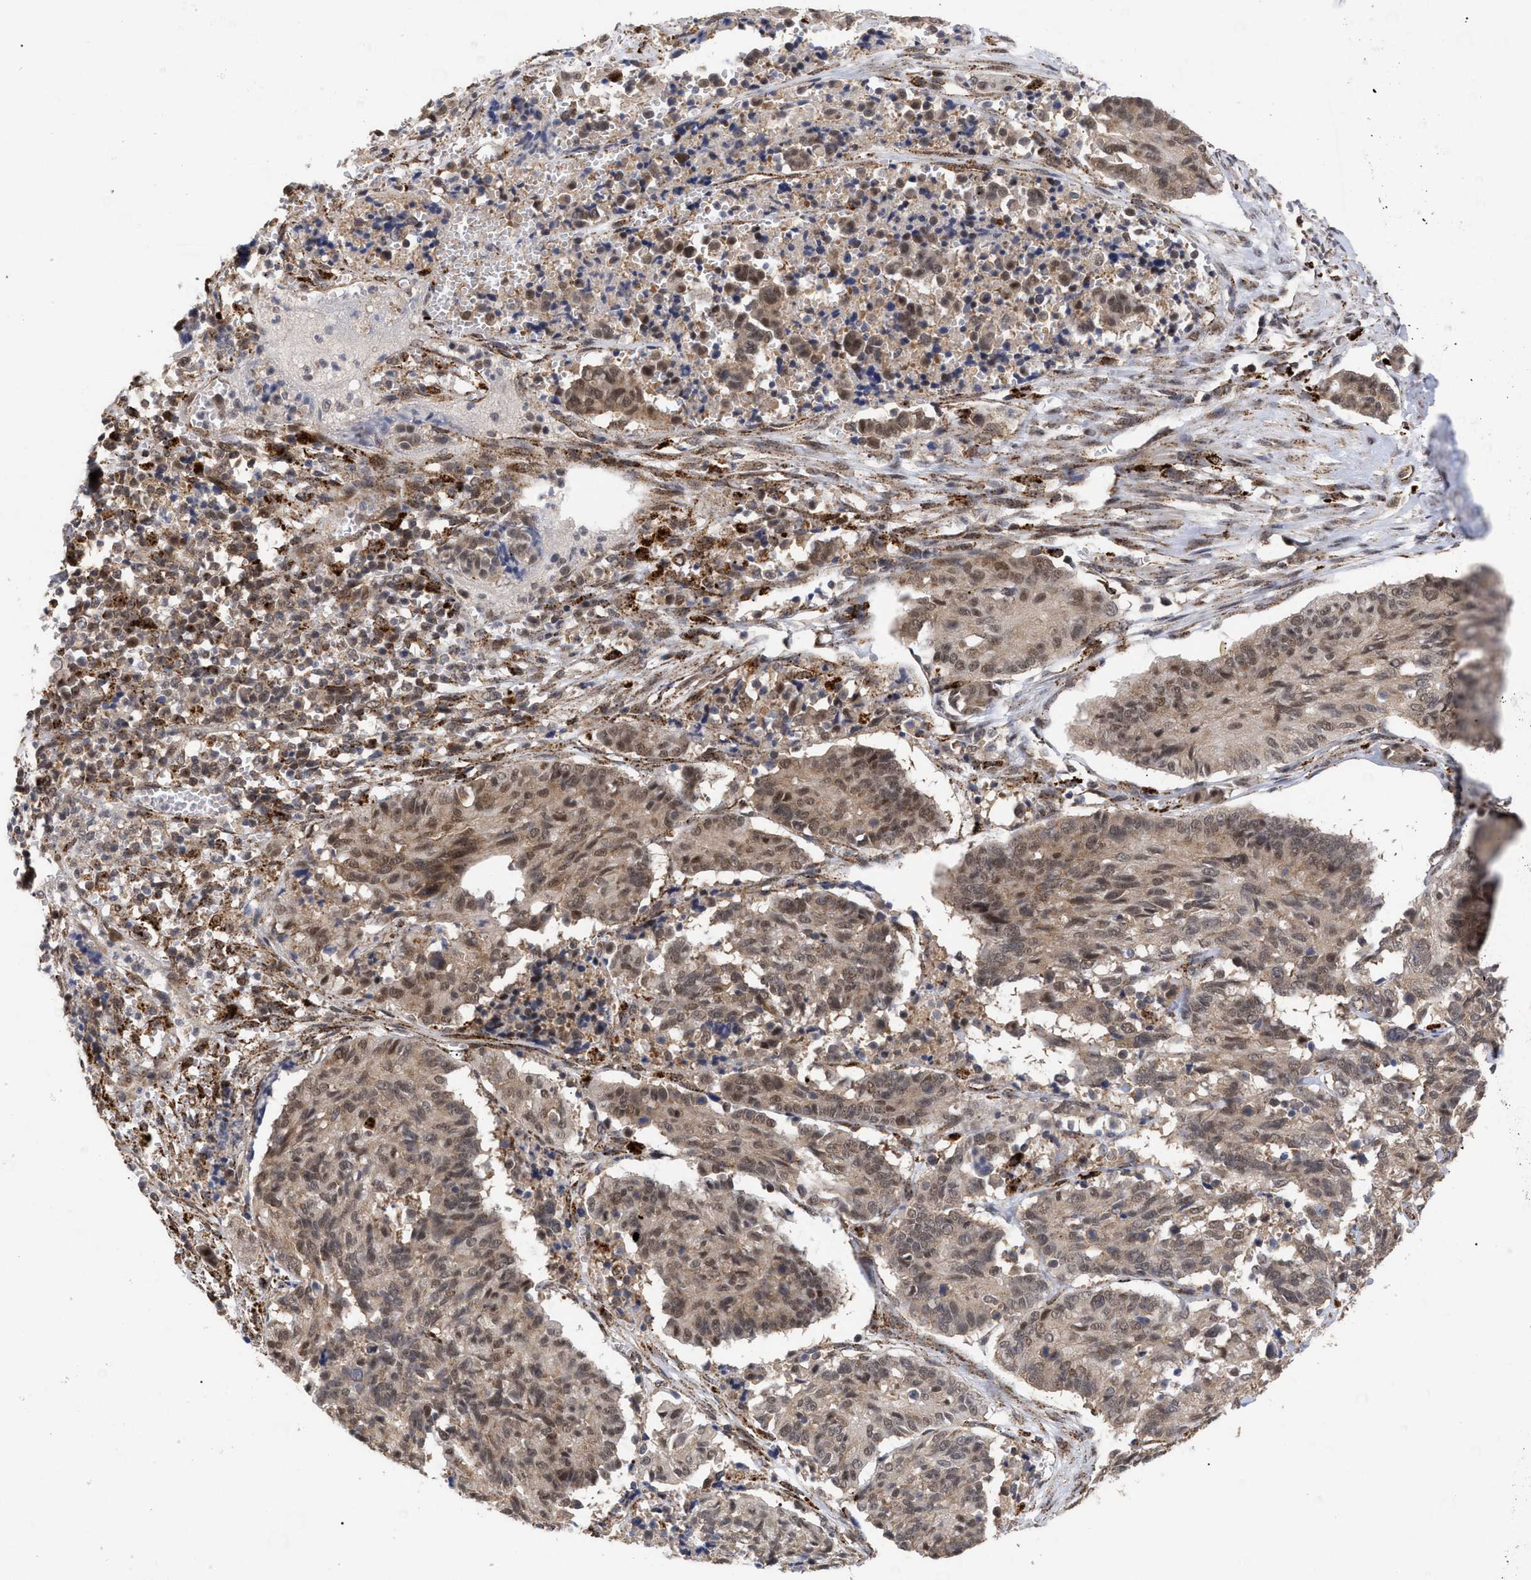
{"staining": {"intensity": "weak", "quantity": ">75%", "location": "cytoplasmic/membranous,nuclear"}, "tissue": "cervical cancer", "cell_type": "Tumor cells", "image_type": "cancer", "snomed": [{"axis": "morphology", "description": "Squamous cell carcinoma, NOS"}, {"axis": "topography", "description": "Cervix"}], "caption": "Immunohistochemistry (IHC) of human cervical cancer demonstrates low levels of weak cytoplasmic/membranous and nuclear expression in approximately >75% of tumor cells.", "gene": "UPF1", "patient": {"sex": "female", "age": 35}}